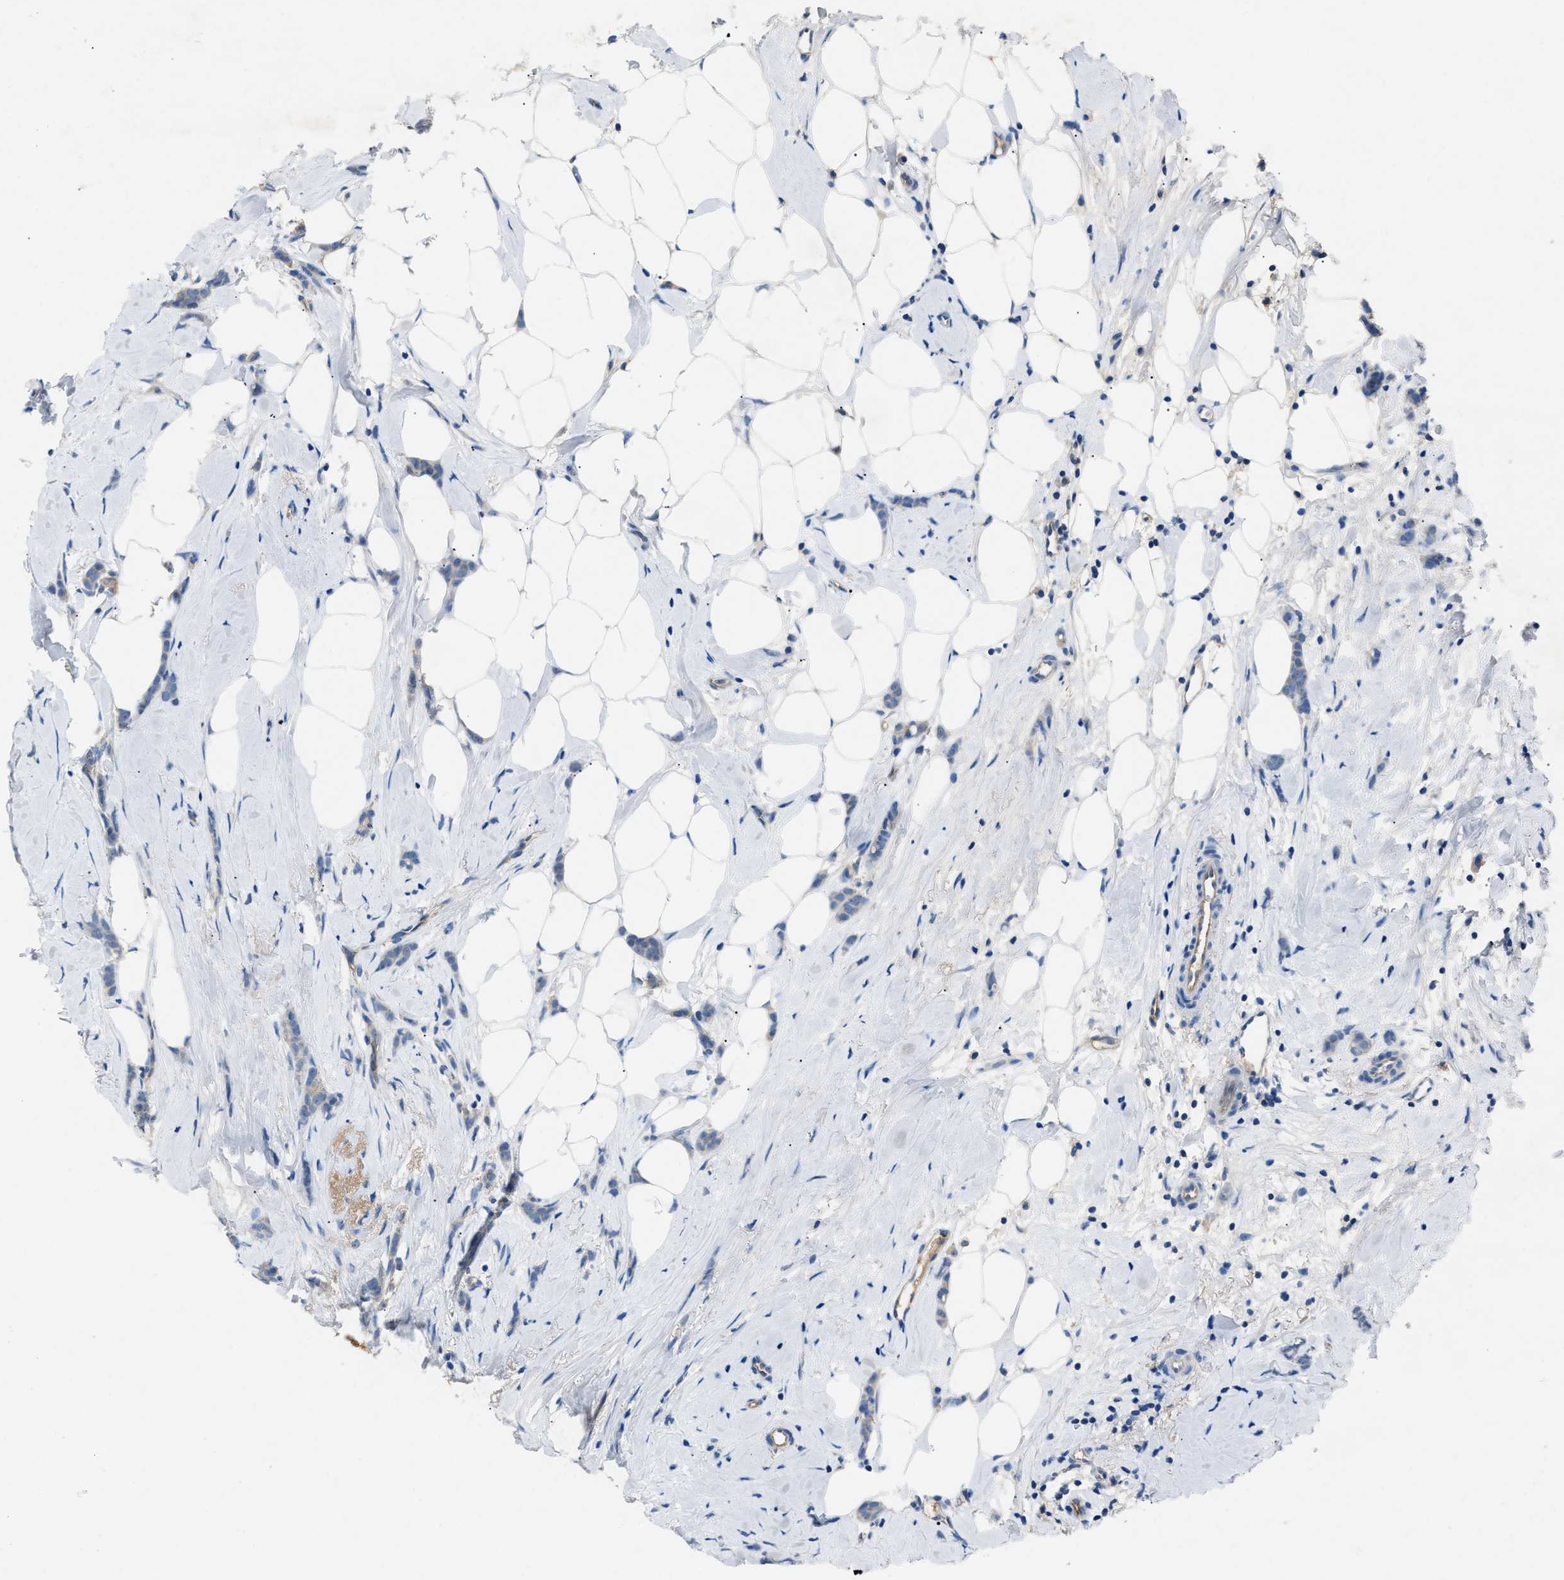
{"staining": {"intensity": "negative", "quantity": "none", "location": "none"}, "tissue": "breast cancer", "cell_type": "Tumor cells", "image_type": "cancer", "snomed": [{"axis": "morphology", "description": "Lobular carcinoma, in situ"}, {"axis": "morphology", "description": "Lobular carcinoma"}, {"axis": "topography", "description": "Breast"}], "caption": "An immunohistochemistry (IHC) photomicrograph of breast cancer is shown. There is no staining in tumor cells of breast cancer.", "gene": "DNAAF5", "patient": {"sex": "female", "age": 41}}